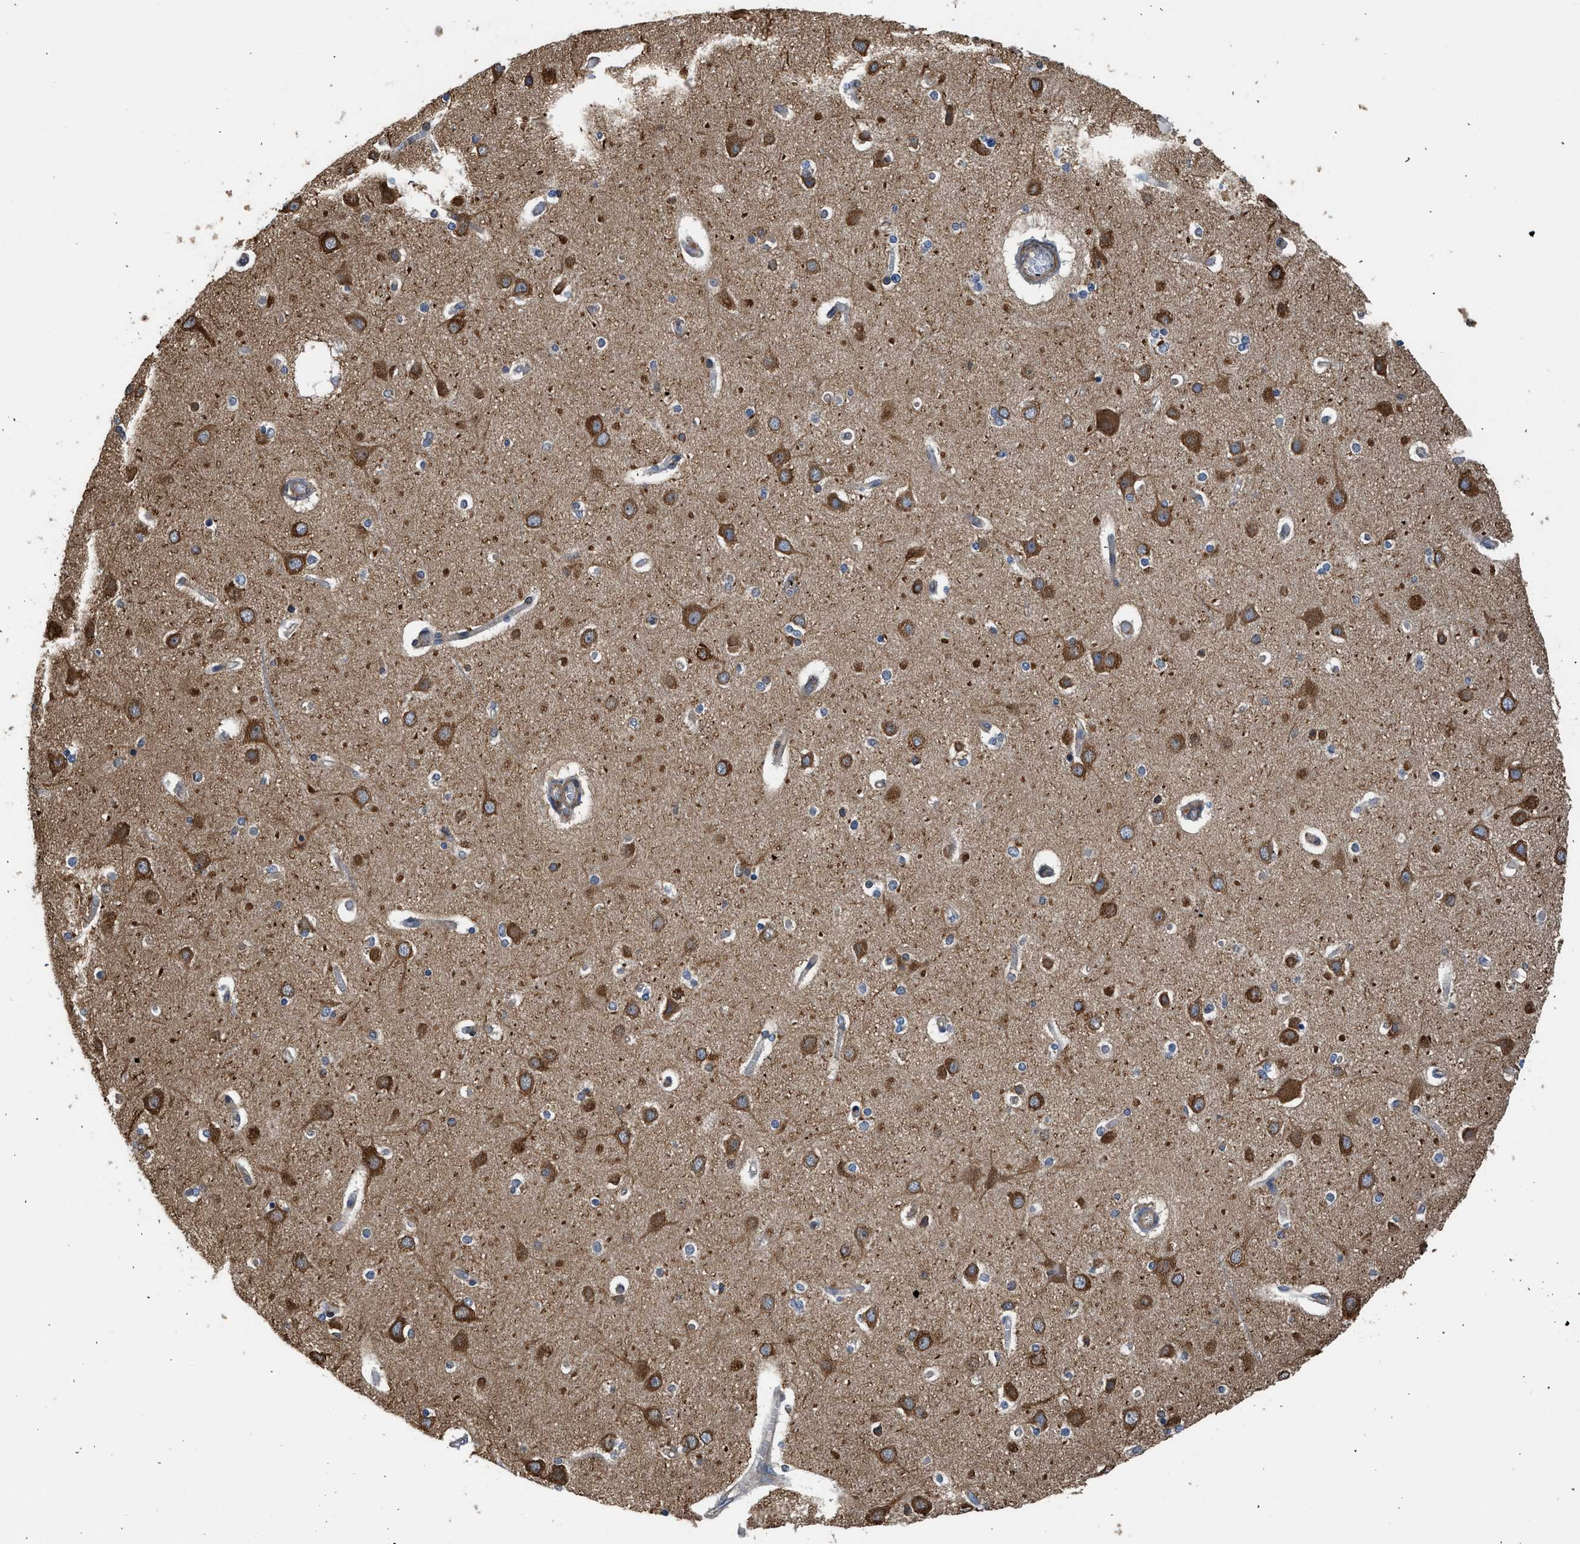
{"staining": {"intensity": "negative", "quantity": "none", "location": "none"}, "tissue": "cerebral cortex", "cell_type": "Endothelial cells", "image_type": "normal", "snomed": [{"axis": "morphology", "description": "Normal tissue, NOS"}, {"axis": "topography", "description": "Cerebral cortex"}], "caption": "The photomicrograph demonstrates no staining of endothelial cells in benign cerebral cortex. (DAB (3,3'-diaminobenzidine) IHC, high magnification).", "gene": "POLG2", "patient": {"sex": "female", "age": 54}}